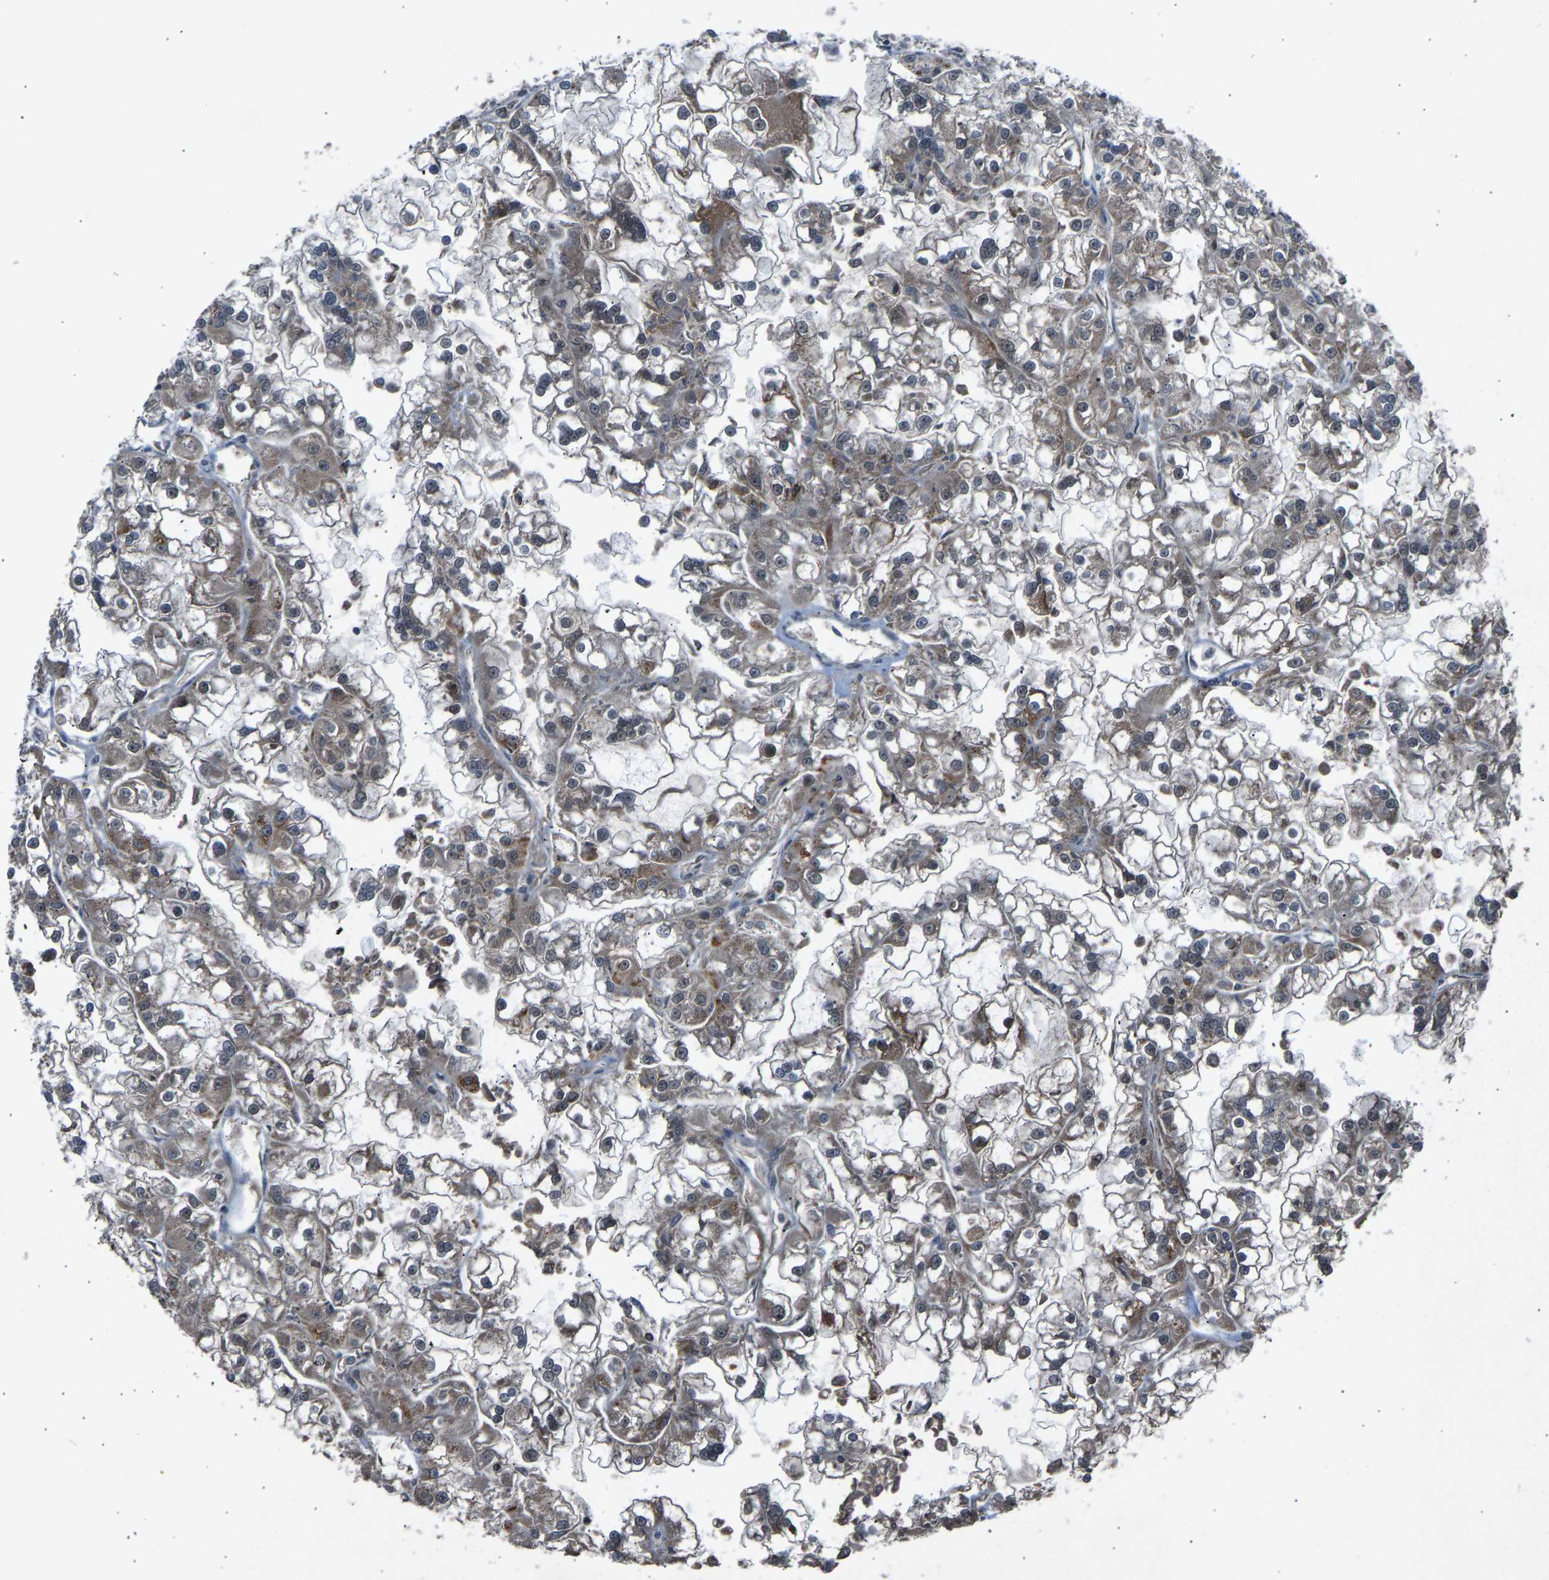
{"staining": {"intensity": "moderate", "quantity": ">75%", "location": "cytoplasmic/membranous"}, "tissue": "renal cancer", "cell_type": "Tumor cells", "image_type": "cancer", "snomed": [{"axis": "morphology", "description": "Adenocarcinoma, NOS"}, {"axis": "topography", "description": "Kidney"}], "caption": "This is an image of immunohistochemistry staining of renal adenocarcinoma, which shows moderate positivity in the cytoplasmic/membranous of tumor cells.", "gene": "SLC43A1", "patient": {"sex": "female", "age": 52}}